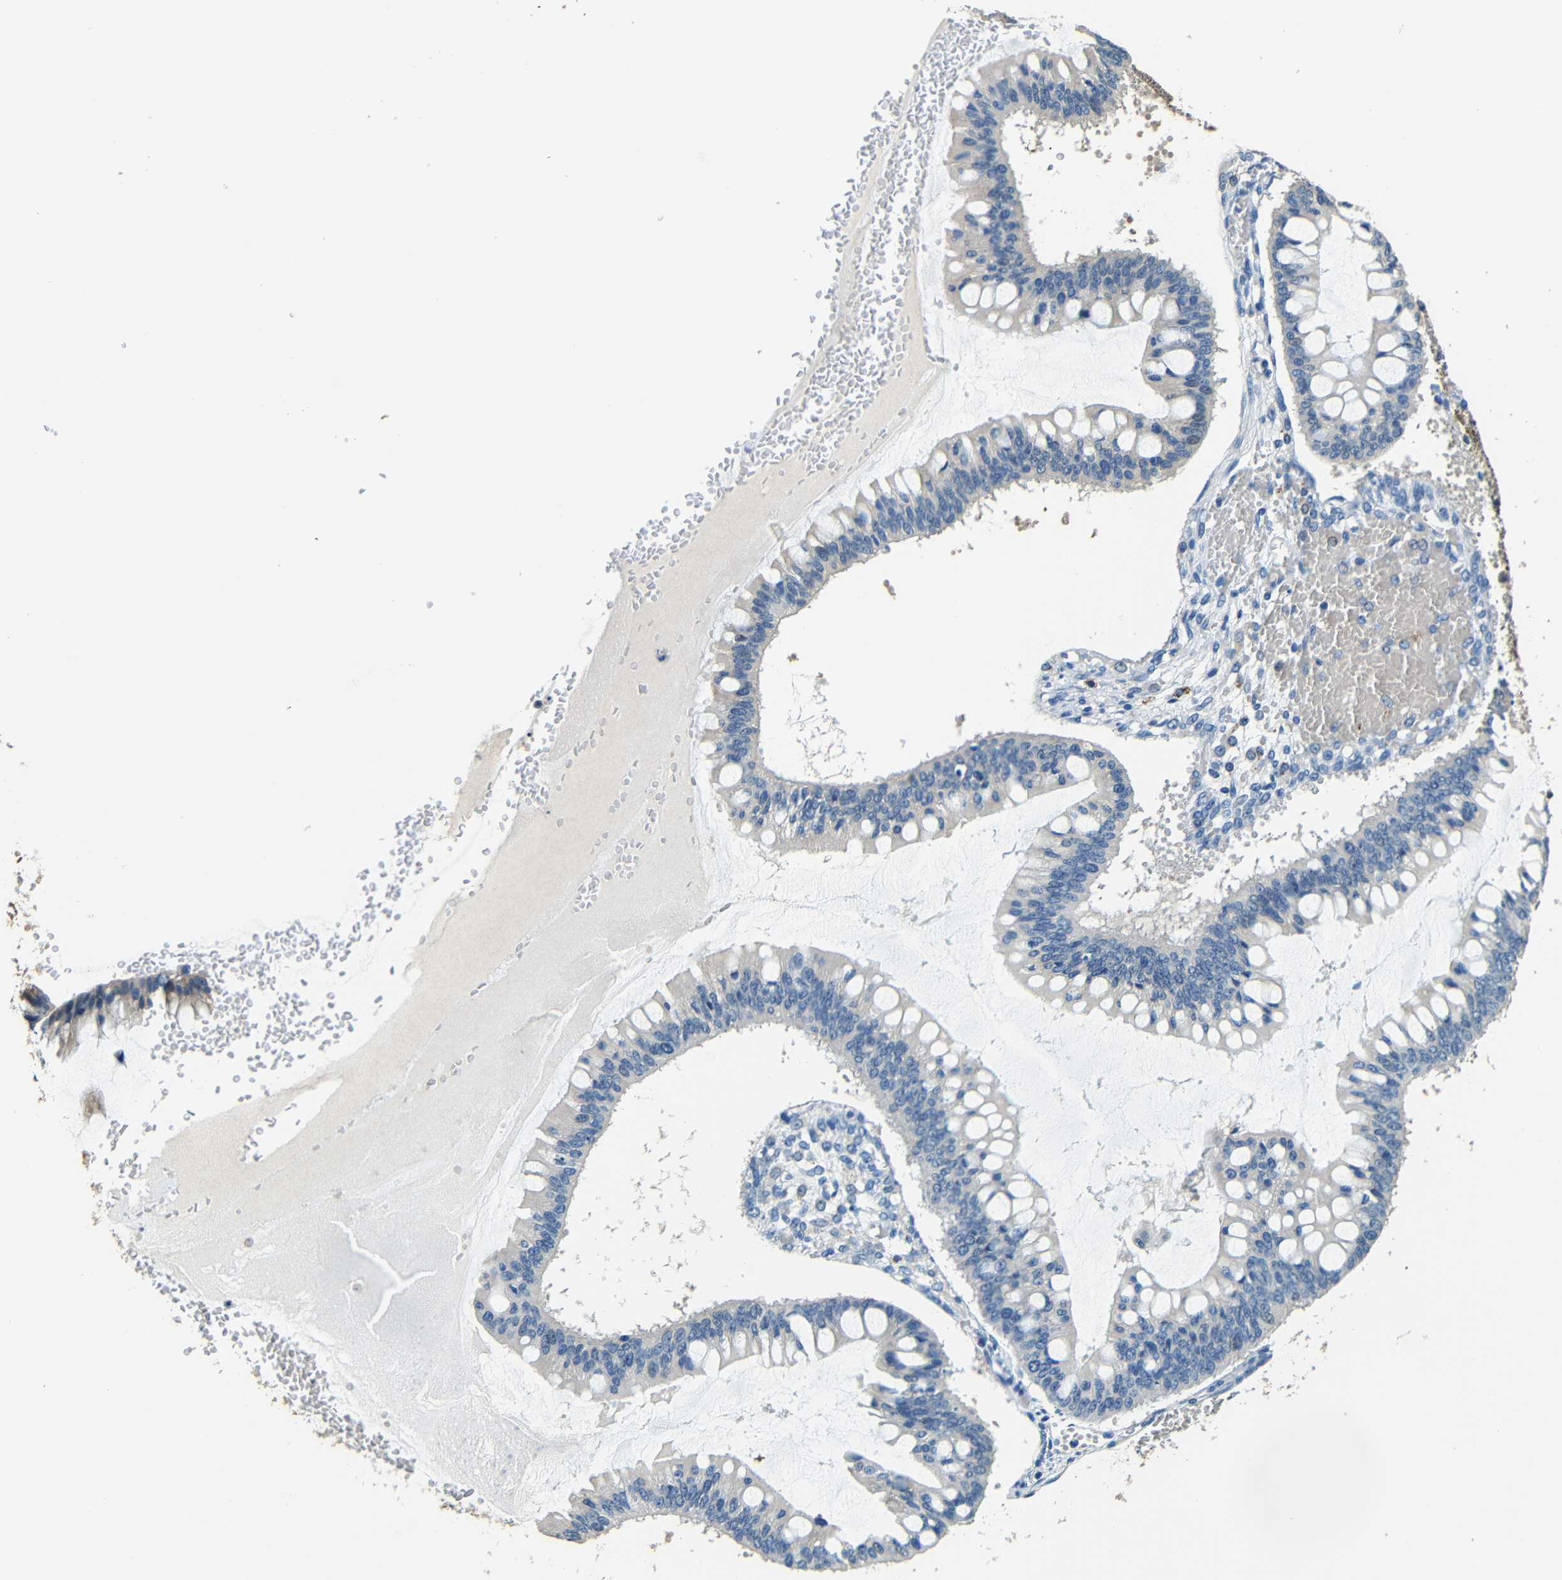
{"staining": {"intensity": "negative", "quantity": "none", "location": "none"}, "tissue": "ovarian cancer", "cell_type": "Tumor cells", "image_type": "cancer", "snomed": [{"axis": "morphology", "description": "Cystadenocarcinoma, mucinous, NOS"}, {"axis": "topography", "description": "Ovary"}], "caption": "Immunohistochemistry photomicrograph of neoplastic tissue: mucinous cystadenocarcinoma (ovarian) stained with DAB (3,3'-diaminobenzidine) exhibits no significant protein staining in tumor cells. (DAB (3,3'-diaminobenzidine) immunohistochemistry visualized using brightfield microscopy, high magnification).", "gene": "FMO5", "patient": {"sex": "female", "age": 73}}